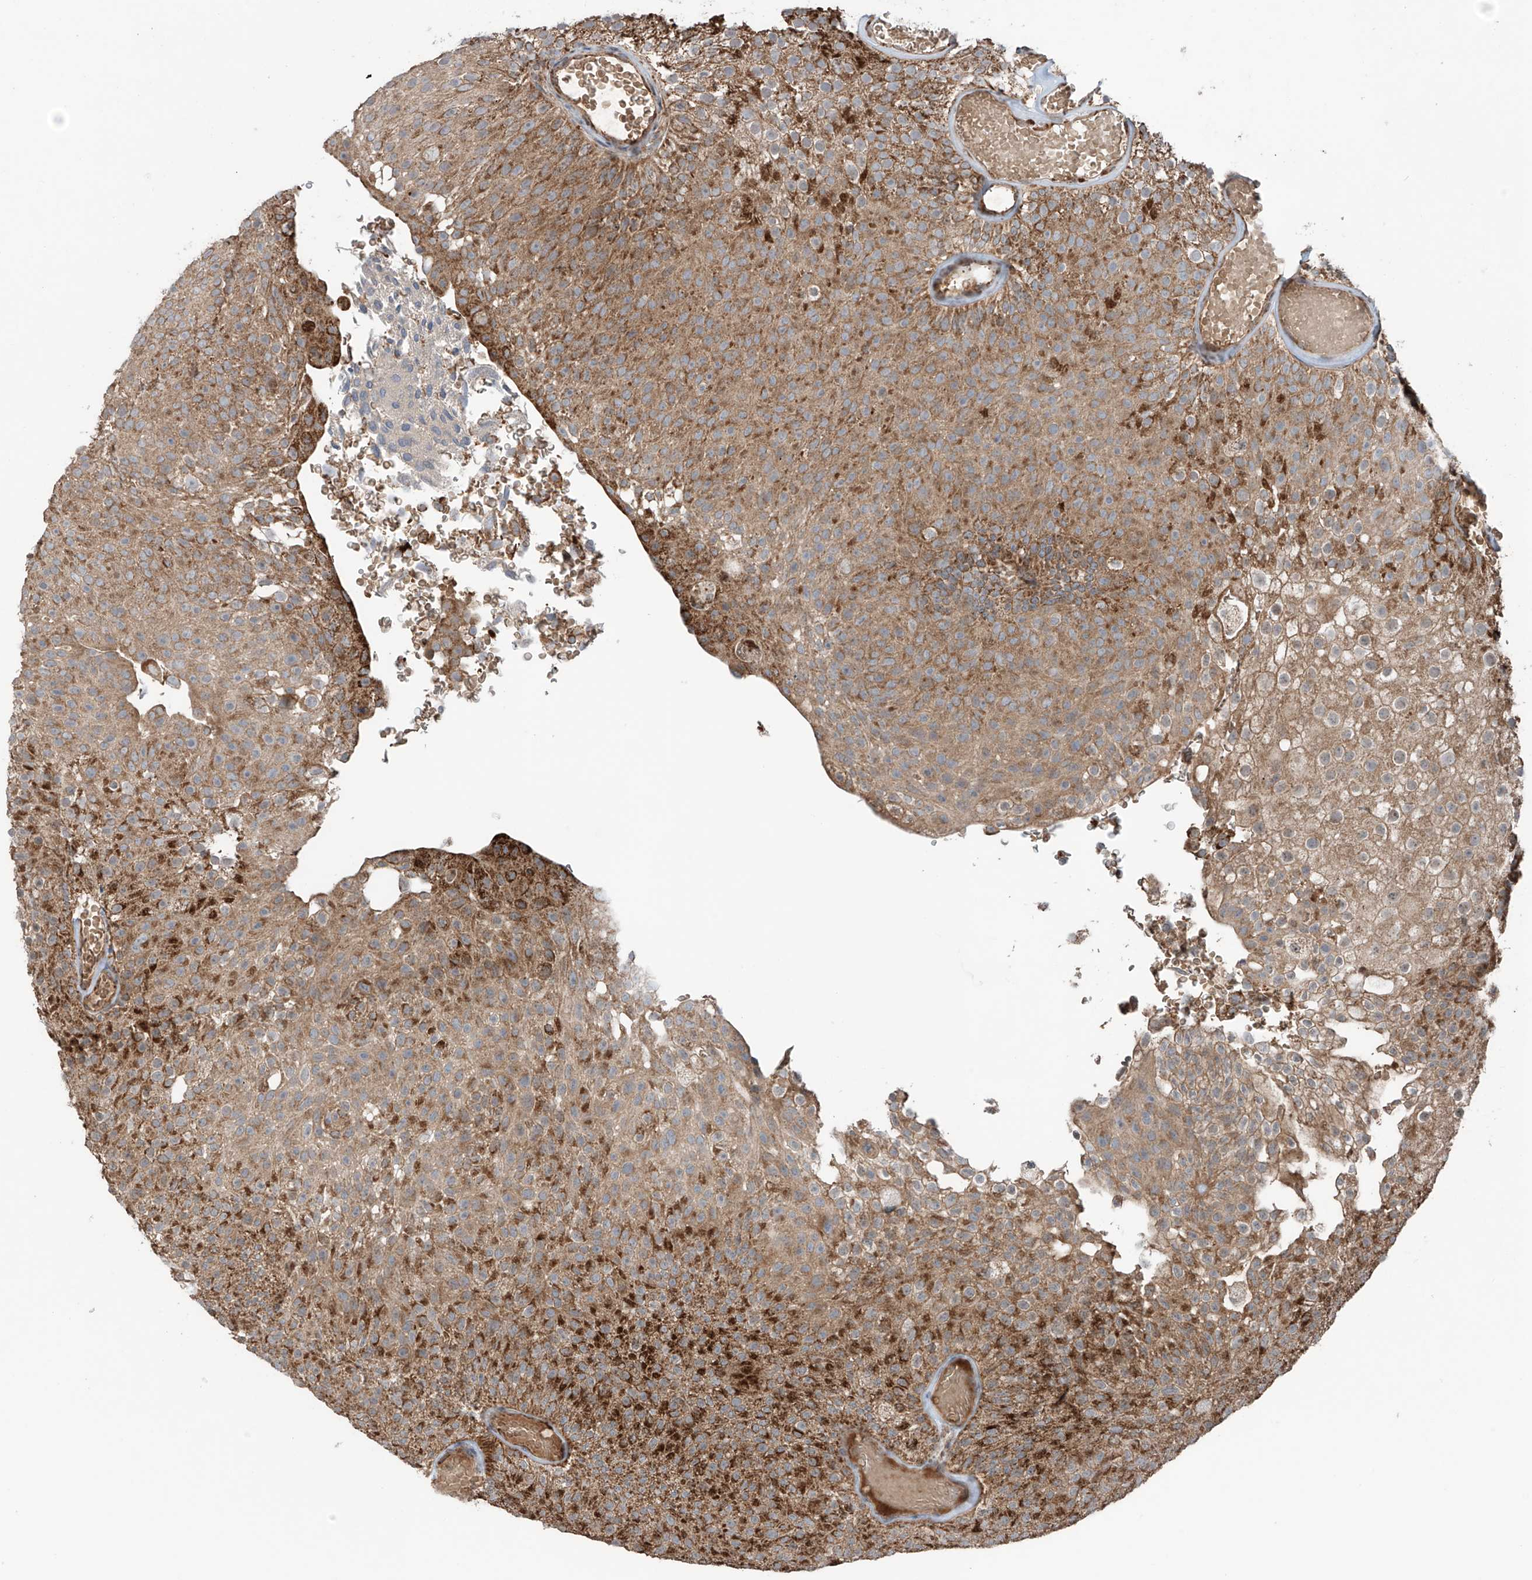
{"staining": {"intensity": "strong", "quantity": "25%-75%", "location": "cytoplasmic/membranous"}, "tissue": "urothelial cancer", "cell_type": "Tumor cells", "image_type": "cancer", "snomed": [{"axis": "morphology", "description": "Urothelial carcinoma, Low grade"}, {"axis": "topography", "description": "Urinary bladder"}], "caption": "Brown immunohistochemical staining in human urothelial cancer exhibits strong cytoplasmic/membranous positivity in about 25%-75% of tumor cells.", "gene": "SAMD3", "patient": {"sex": "male", "age": 78}}